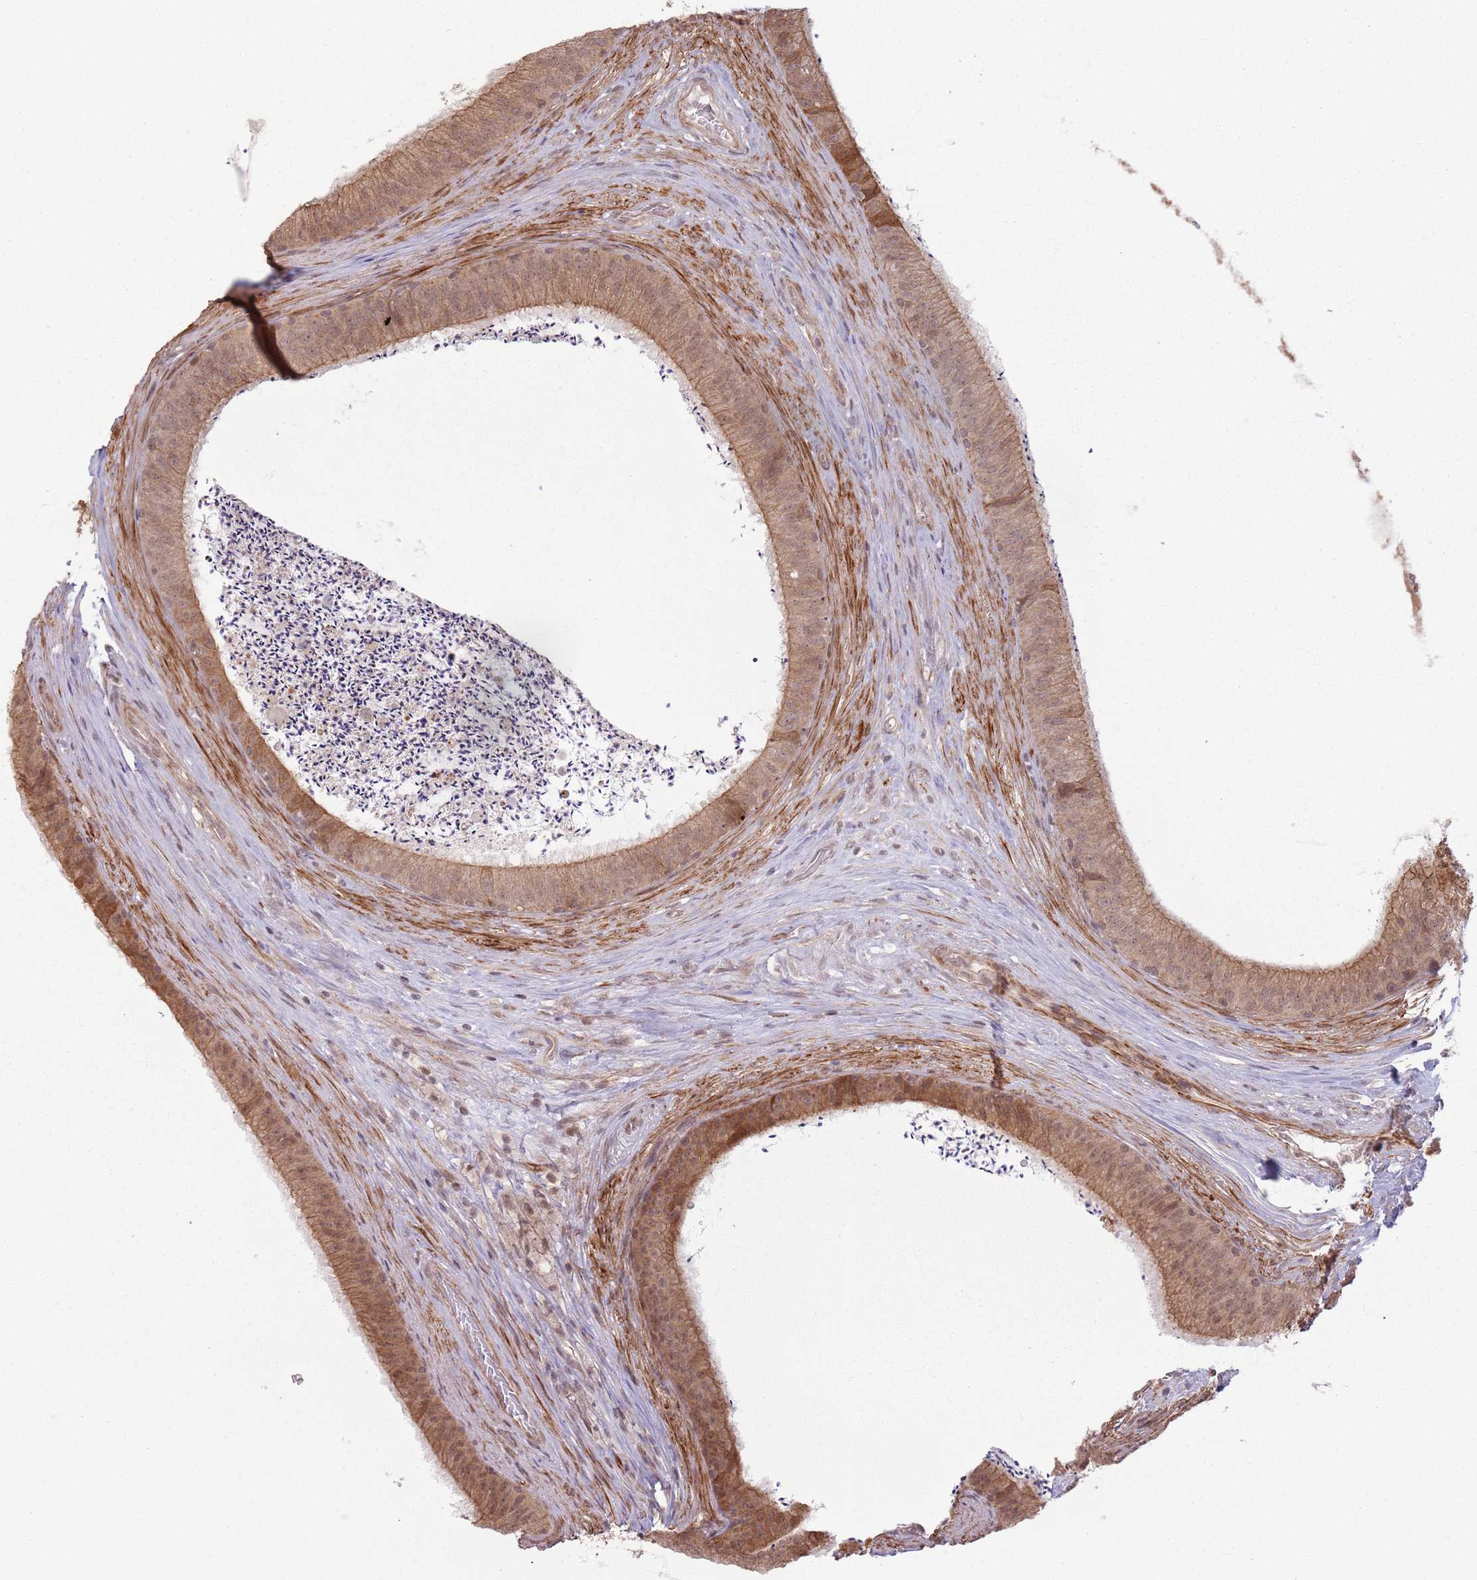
{"staining": {"intensity": "strong", "quantity": ">75%", "location": "cytoplasmic/membranous"}, "tissue": "epididymis", "cell_type": "Glandular cells", "image_type": "normal", "snomed": [{"axis": "morphology", "description": "Normal tissue, NOS"}, {"axis": "topography", "description": "Testis"}, {"axis": "topography", "description": "Epididymis"}], "caption": "An image showing strong cytoplasmic/membranous staining in approximately >75% of glandular cells in benign epididymis, as visualized by brown immunohistochemical staining.", "gene": "CCDC154", "patient": {"sex": "male", "age": 41}}